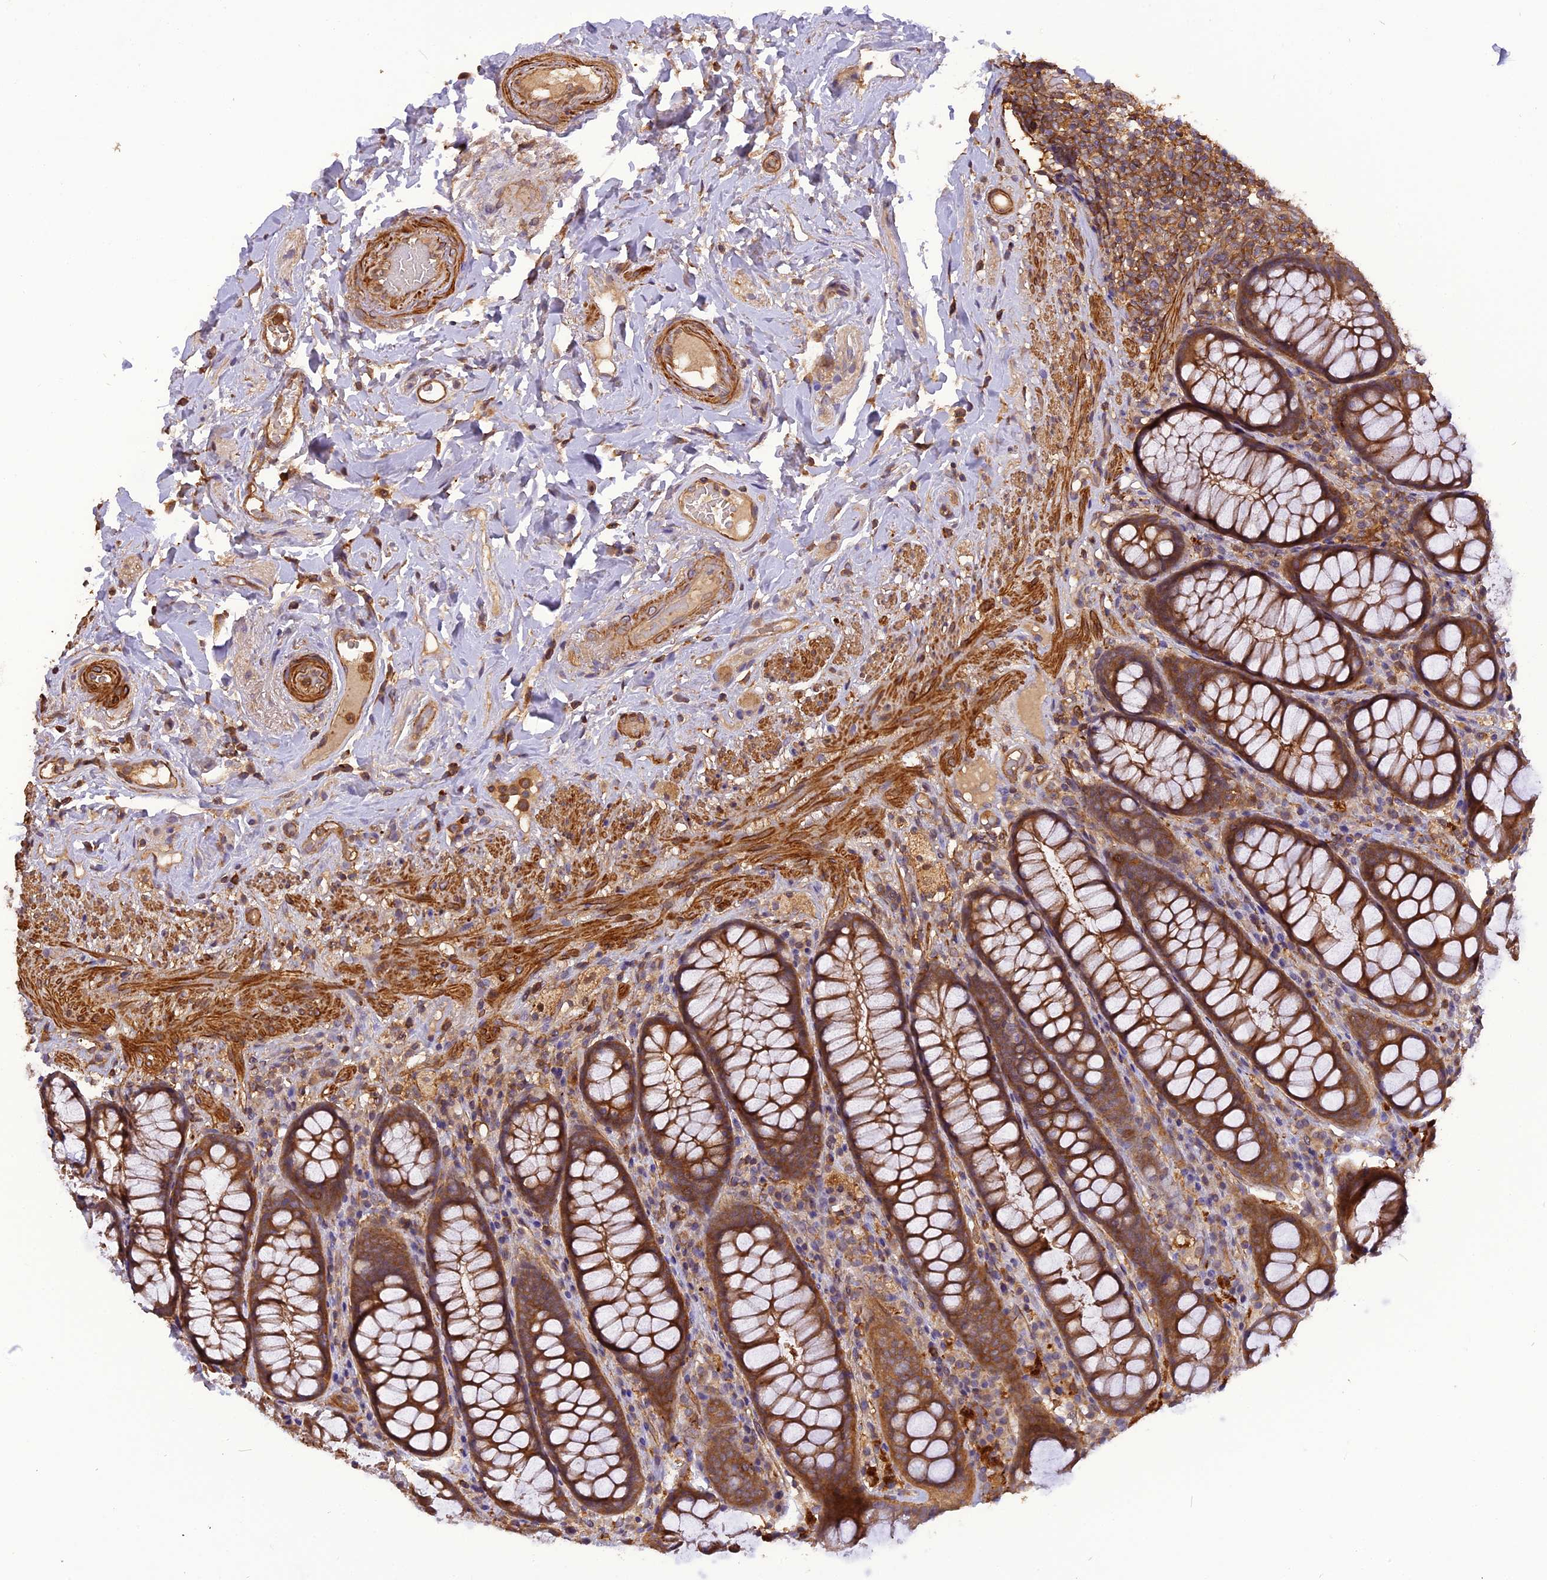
{"staining": {"intensity": "moderate", "quantity": ">75%", "location": "cytoplasmic/membranous"}, "tissue": "rectum", "cell_type": "Glandular cells", "image_type": "normal", "snomed": [{"axis": "morphology", "description": "Normal tissue, NOS"}, {"axis": "topography", "description": "Rectum"}], "caption": "The immunohistochemical stain highlights moderate cytoplasmic/membranous positivity in glandular cells of unremarkable rectum. (DAB (3,3'-diaminobenzidine) IHC, brown staining for protein, blue staining for nuclei).", "gene": "STOML1", "patient": {"sex": "male", "age": 83}}